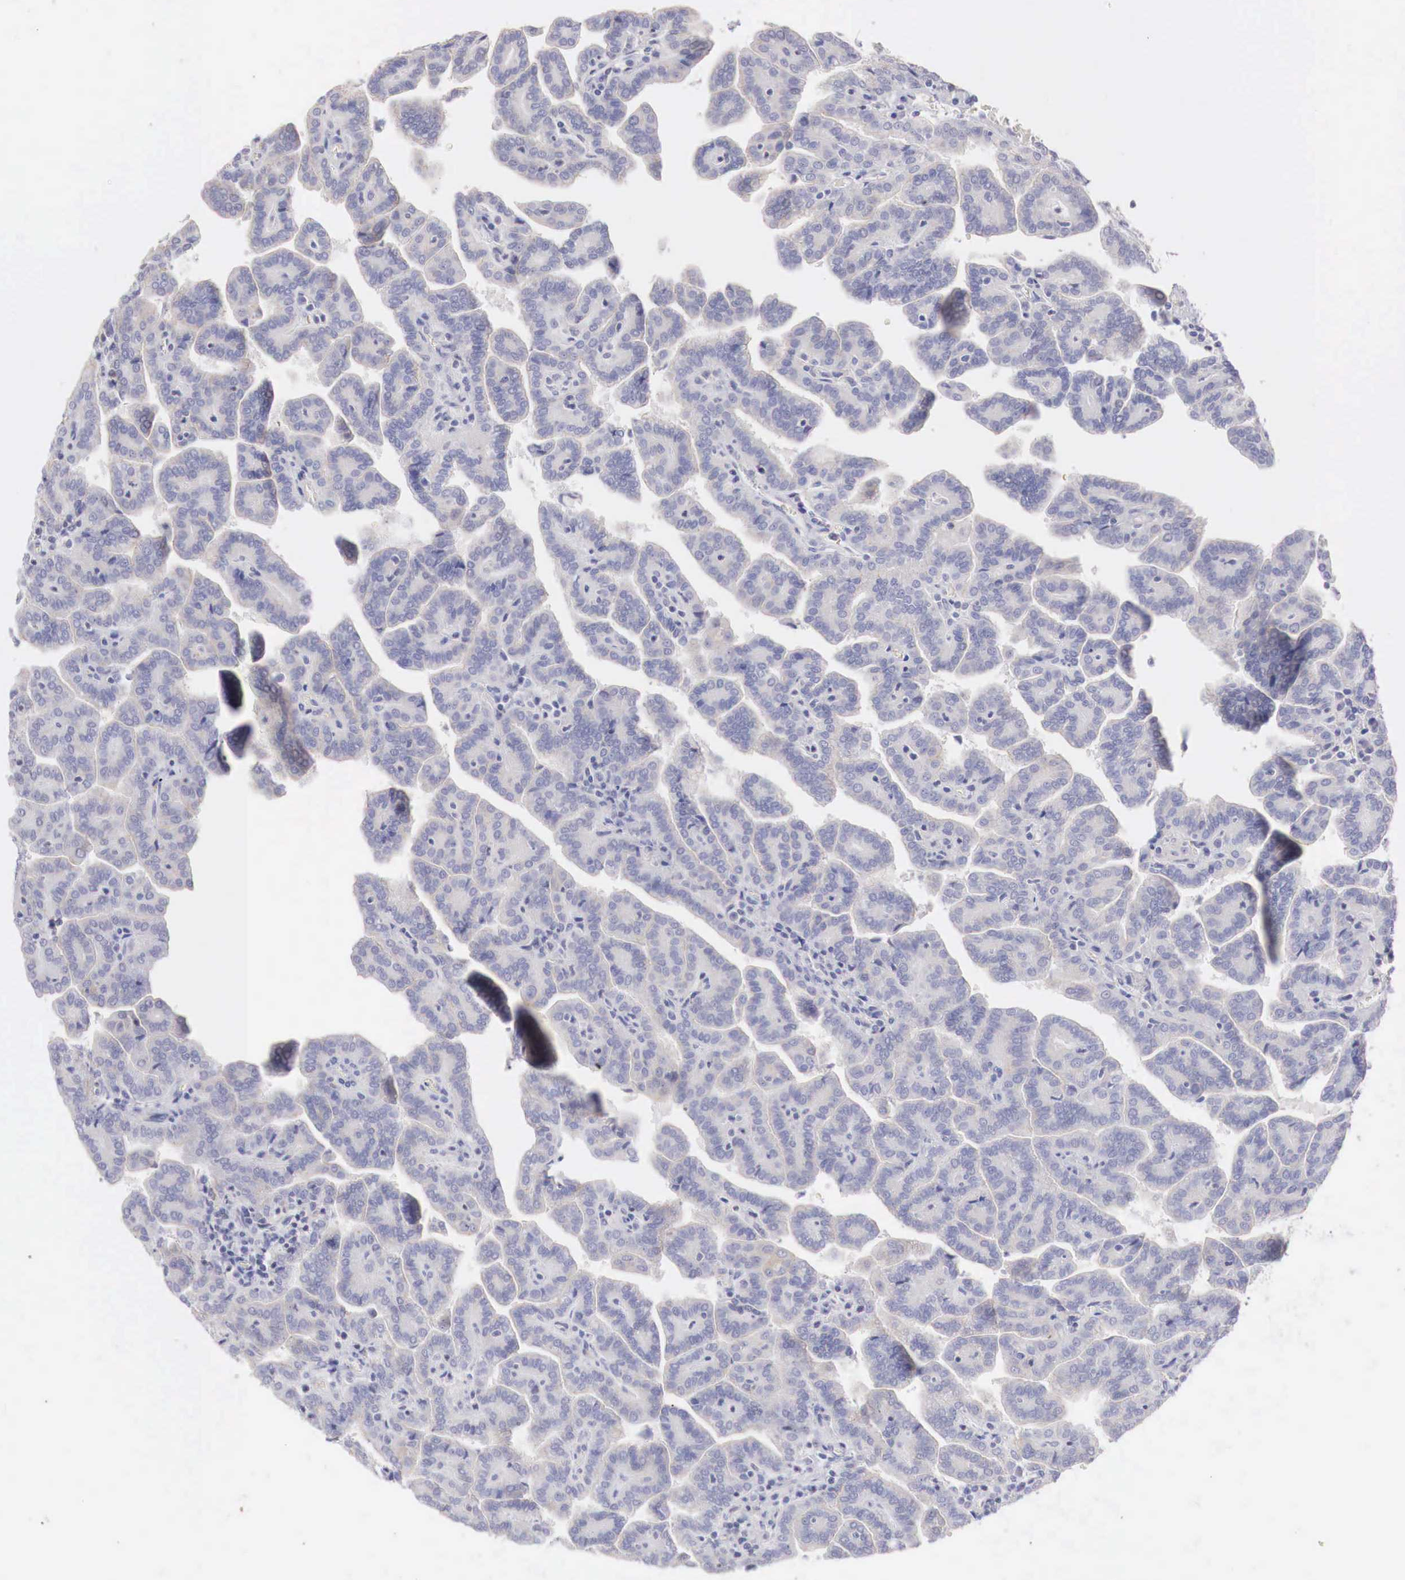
{"staining": {"intensity": "negative", "quantity": "none", "location": "none"}, "tissue": "renal cancer", "cell_type": "Tumor cells", "image_type": "cancer", "snomed": [{"axis": "morphology", "description": "Adenocarcinoma, NOS"}, {"axis": "topography", "description": "Kidney"}], "caption": "Micrograph shows no significant protein positivity in tumor cells of renal cancer (adenocarcinoma). Brightfield microscopy of immunohistochemistry stained with DAB (3,3'-diaminobenzidine) (brown) and hematoxylin (blue), captured at high magnification.", "gene": "TRIM13", "patient": {"sex": "male", "age": 61}}